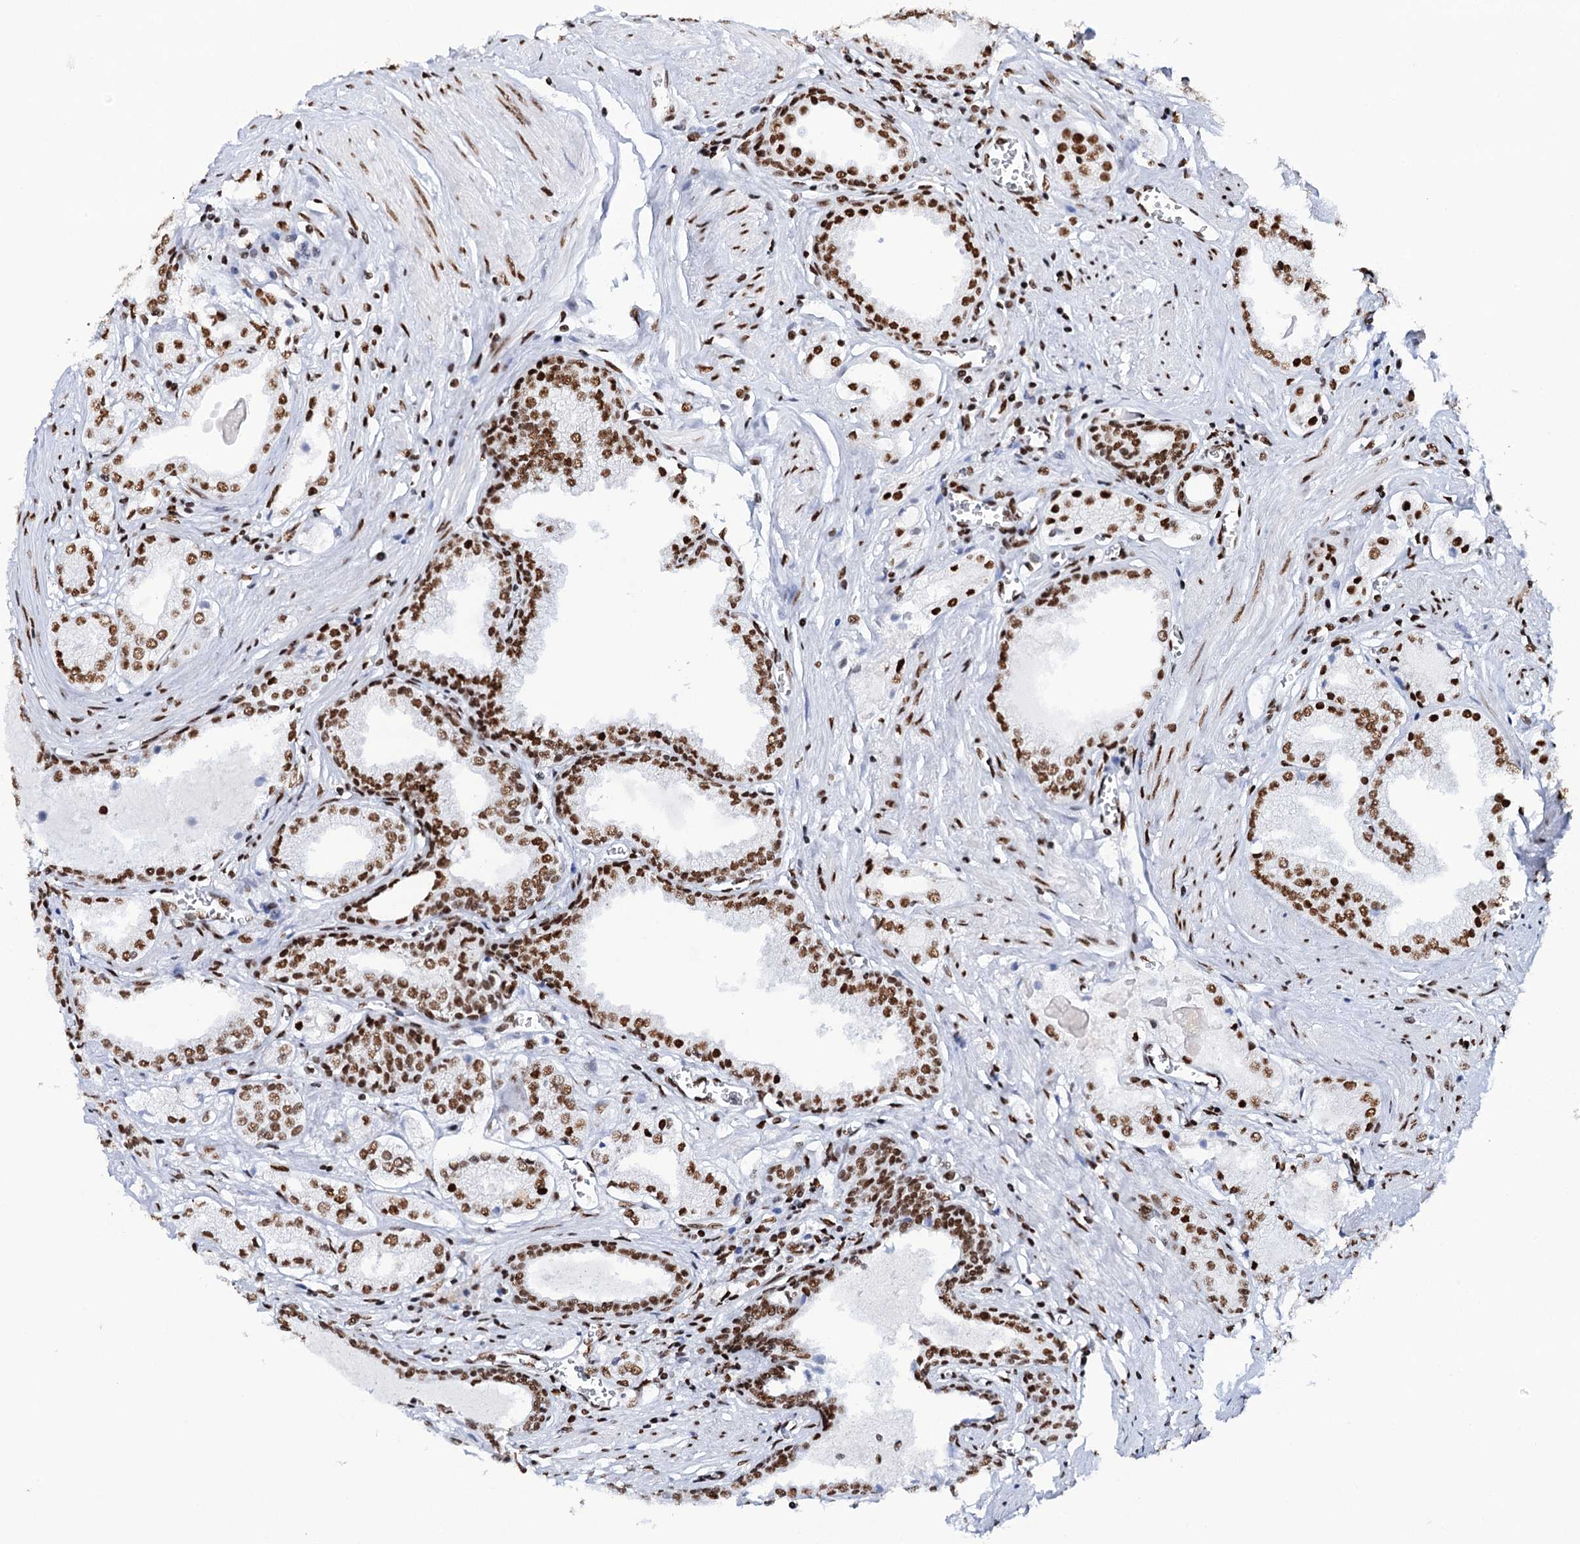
{"staining": {"intensity": "moderate", "quantity": ">75%", "location": "nuclear"}, "tissue": "prostate cancer", "cell_type": "Tumor cells", "image_type": "cancer", "snomed": [{"axis": "morphology", "description": "Adenocarcinoma, Low grade"}, {"axis": "topography", "description": "Prostate"}], "caption": "A photomicrograph showing moderate nuclear positivity in approximately >75% of tumor cells in prostate cancer, as visualized by brown immunohistochemical staining.", "gene": "MATR3", "patient": {"sex": "male", "age": 60}}